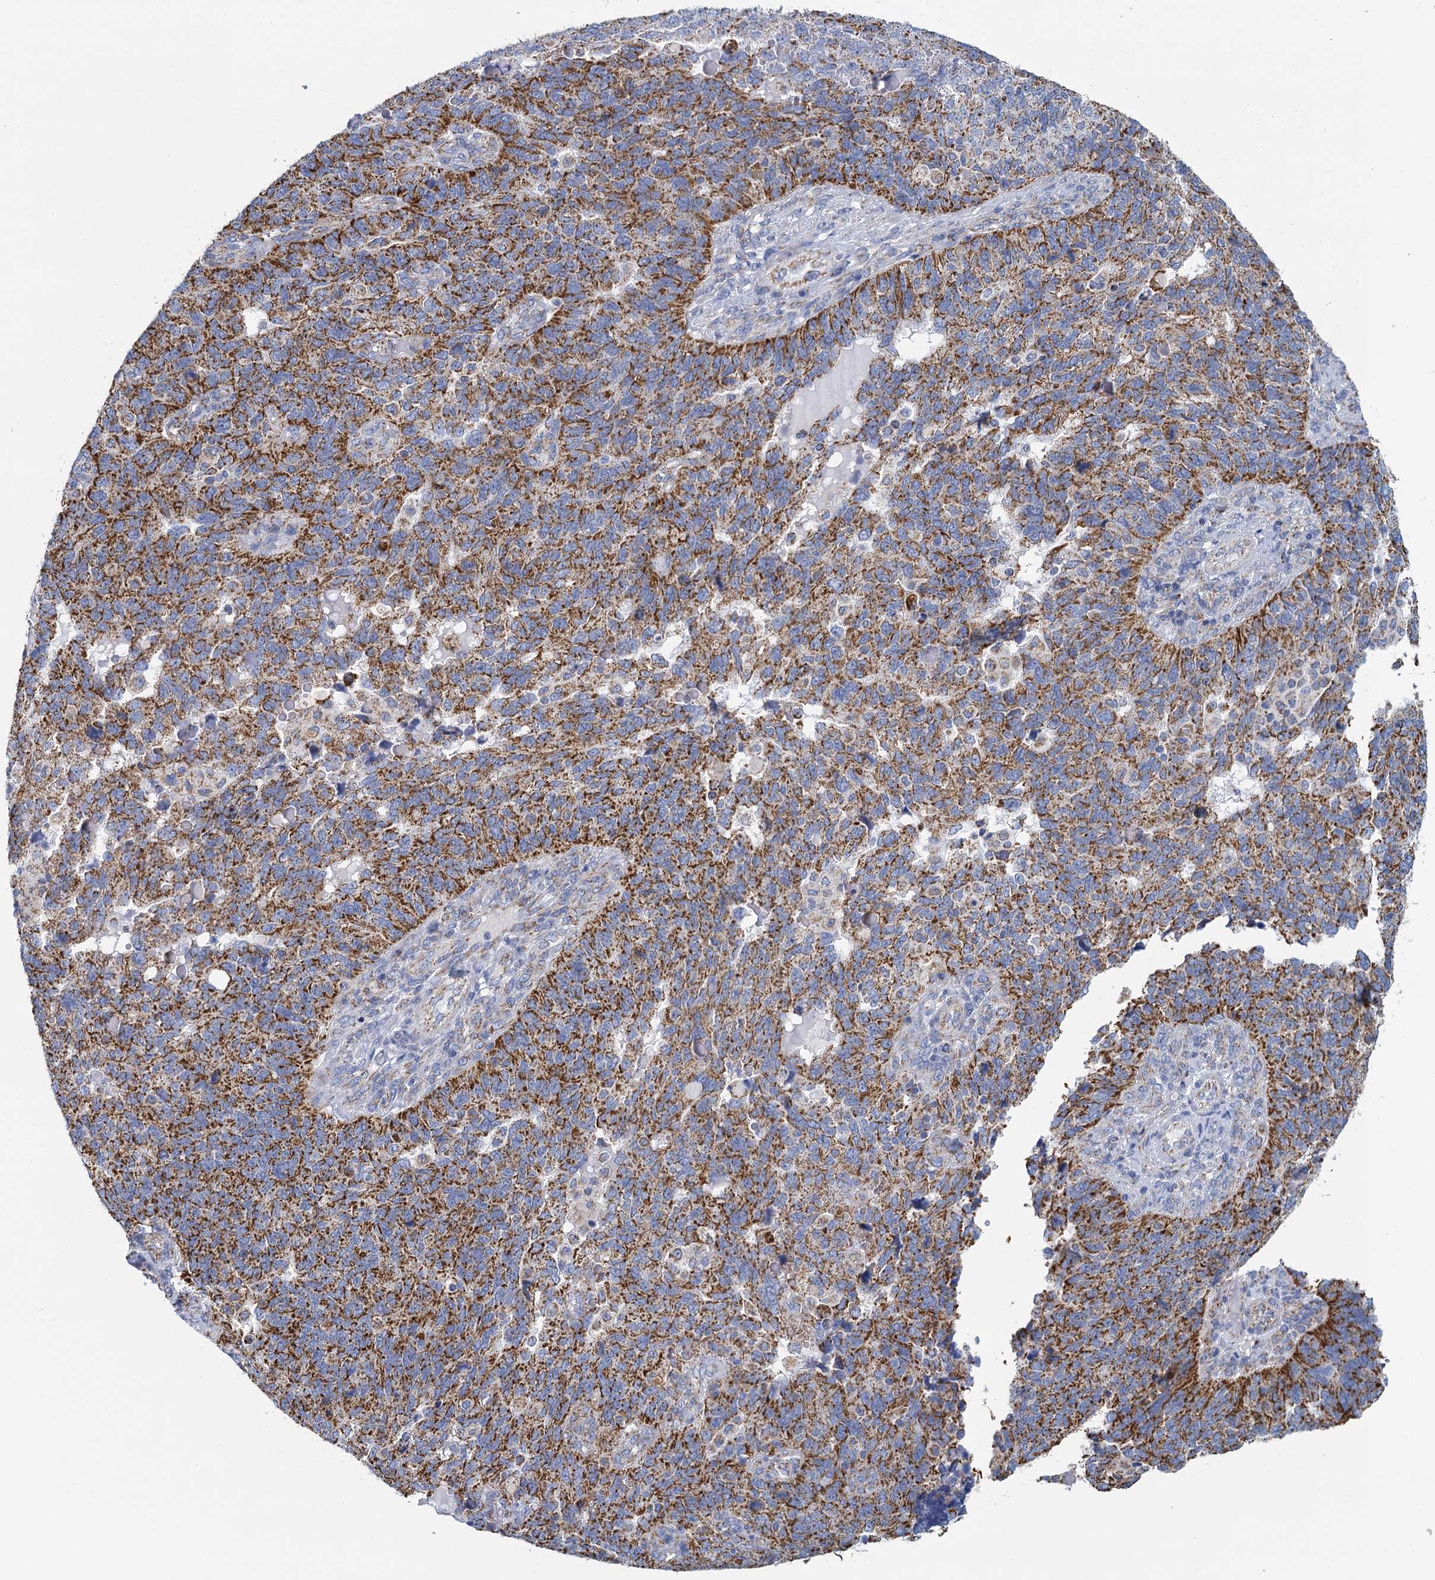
{"staining": {"intensity": "strong", "quantity": ">75%", "location": "cytoplasmic/membranous"}, "tissue": "endometrial cancer", "cell_type": "Tumor cells", "image_type": "cancer", "snomed": [{"axis": "morphology", "description": "Adenocarcinoma, NOS"}, {"axis": "topography", "description": "Endometrium"}], "caption": "Endometrial cancer stained with a brown dye displays strong cytoplasmic/membranous positive positivity in about >75% of tumor cells.", "gene": "CCP110", "patient": {"sex": "female", "age": 66}}